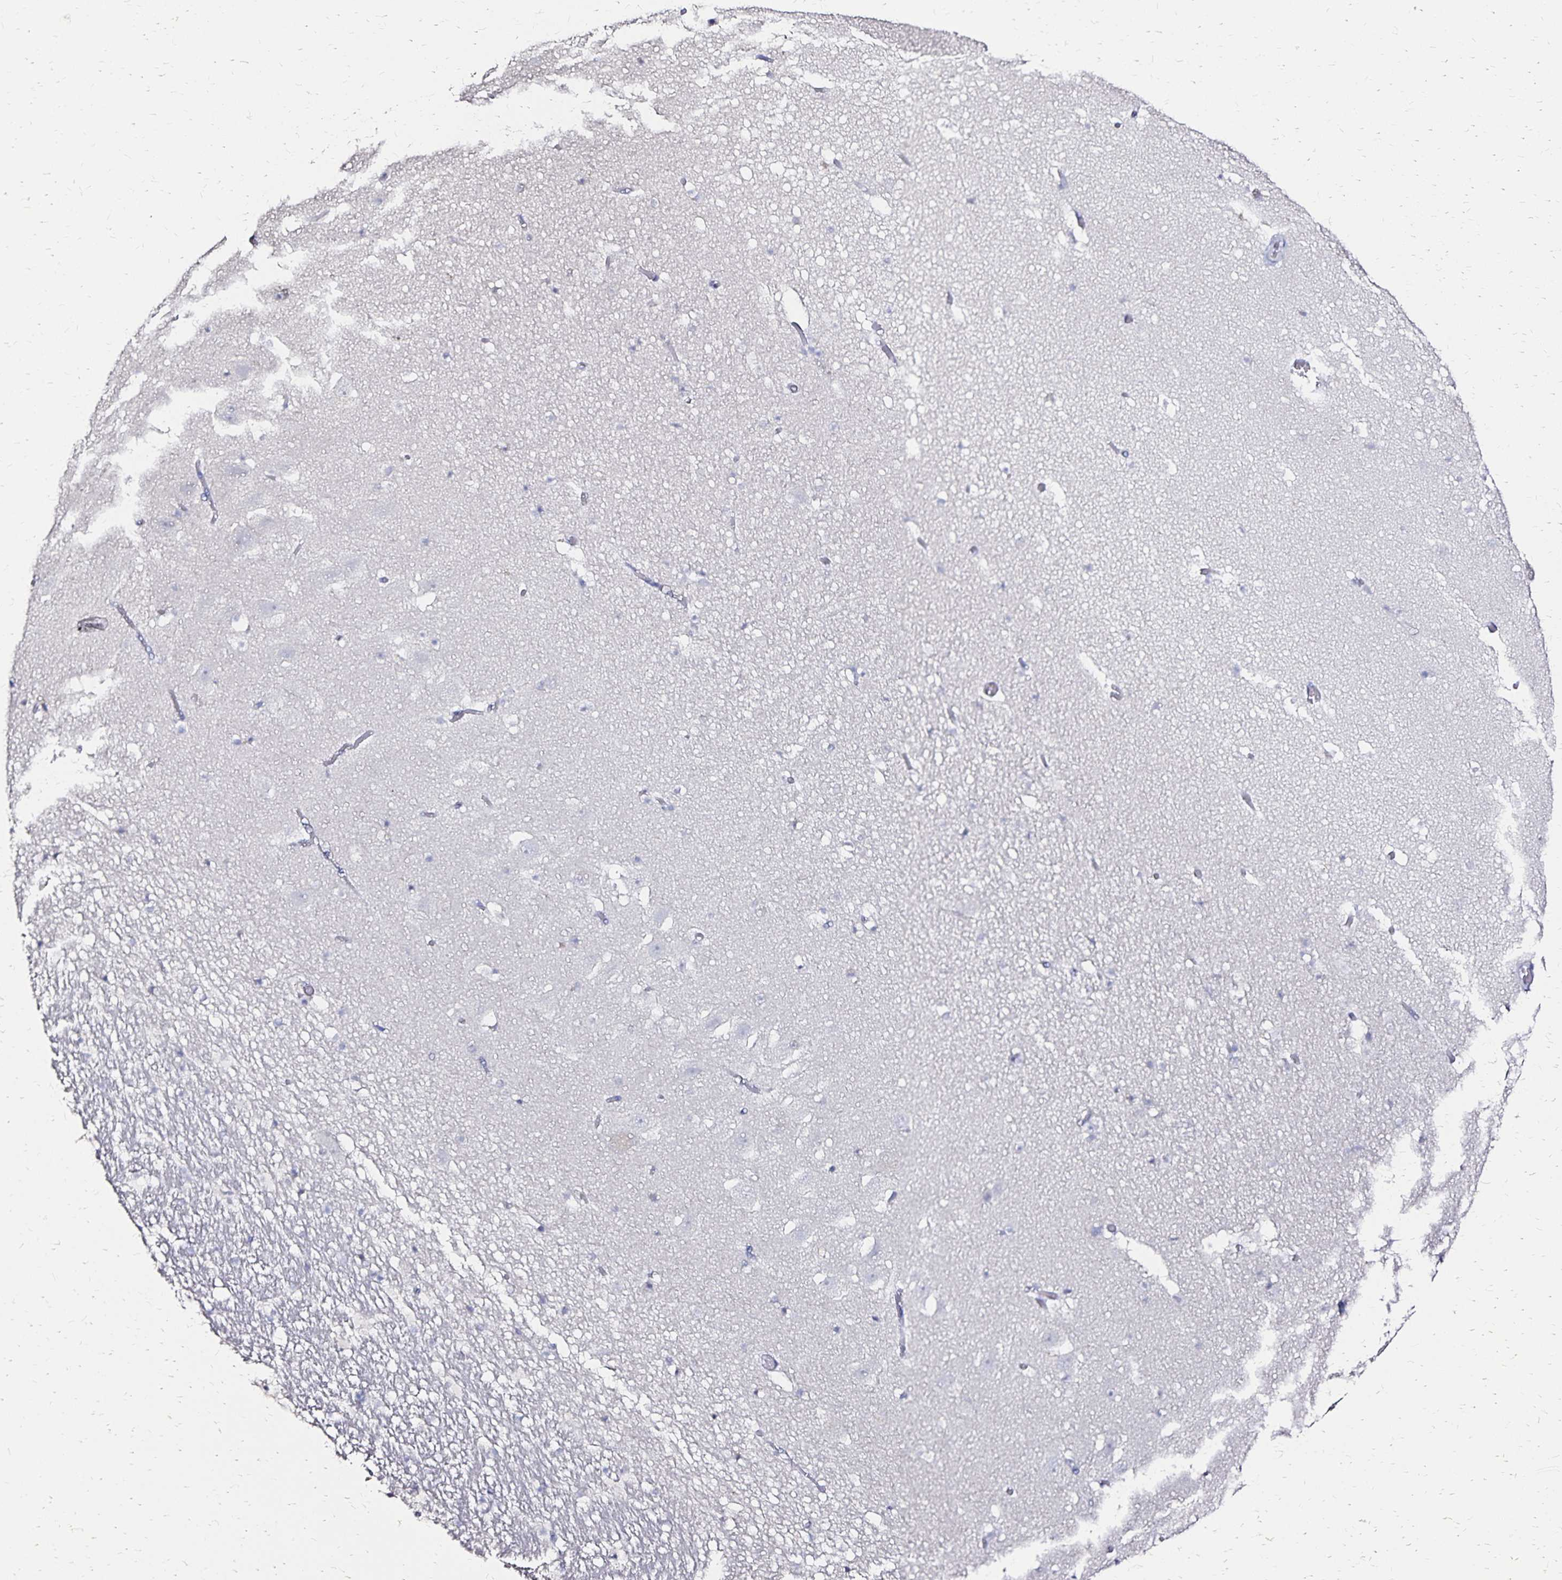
{"staining": {"intensity": "negative", "quantity": "none", "location": "none"}, "tissue": "hippocampus", "cell_type": "Glial cells", "image_type": "normal", "snomed": [{"axis": "morphology", "description": "Normal tissue, NOS"}, {"axis": "topography", "description": "Hippocampus"}], "caption": "An immunohistochemistry (IHC) image of unremarkable hippocampus is shown. There is no staining in glial cells of hippocampus.", "gene": "SLC5A1", "patient": {"sex": "female", "age": 42}}